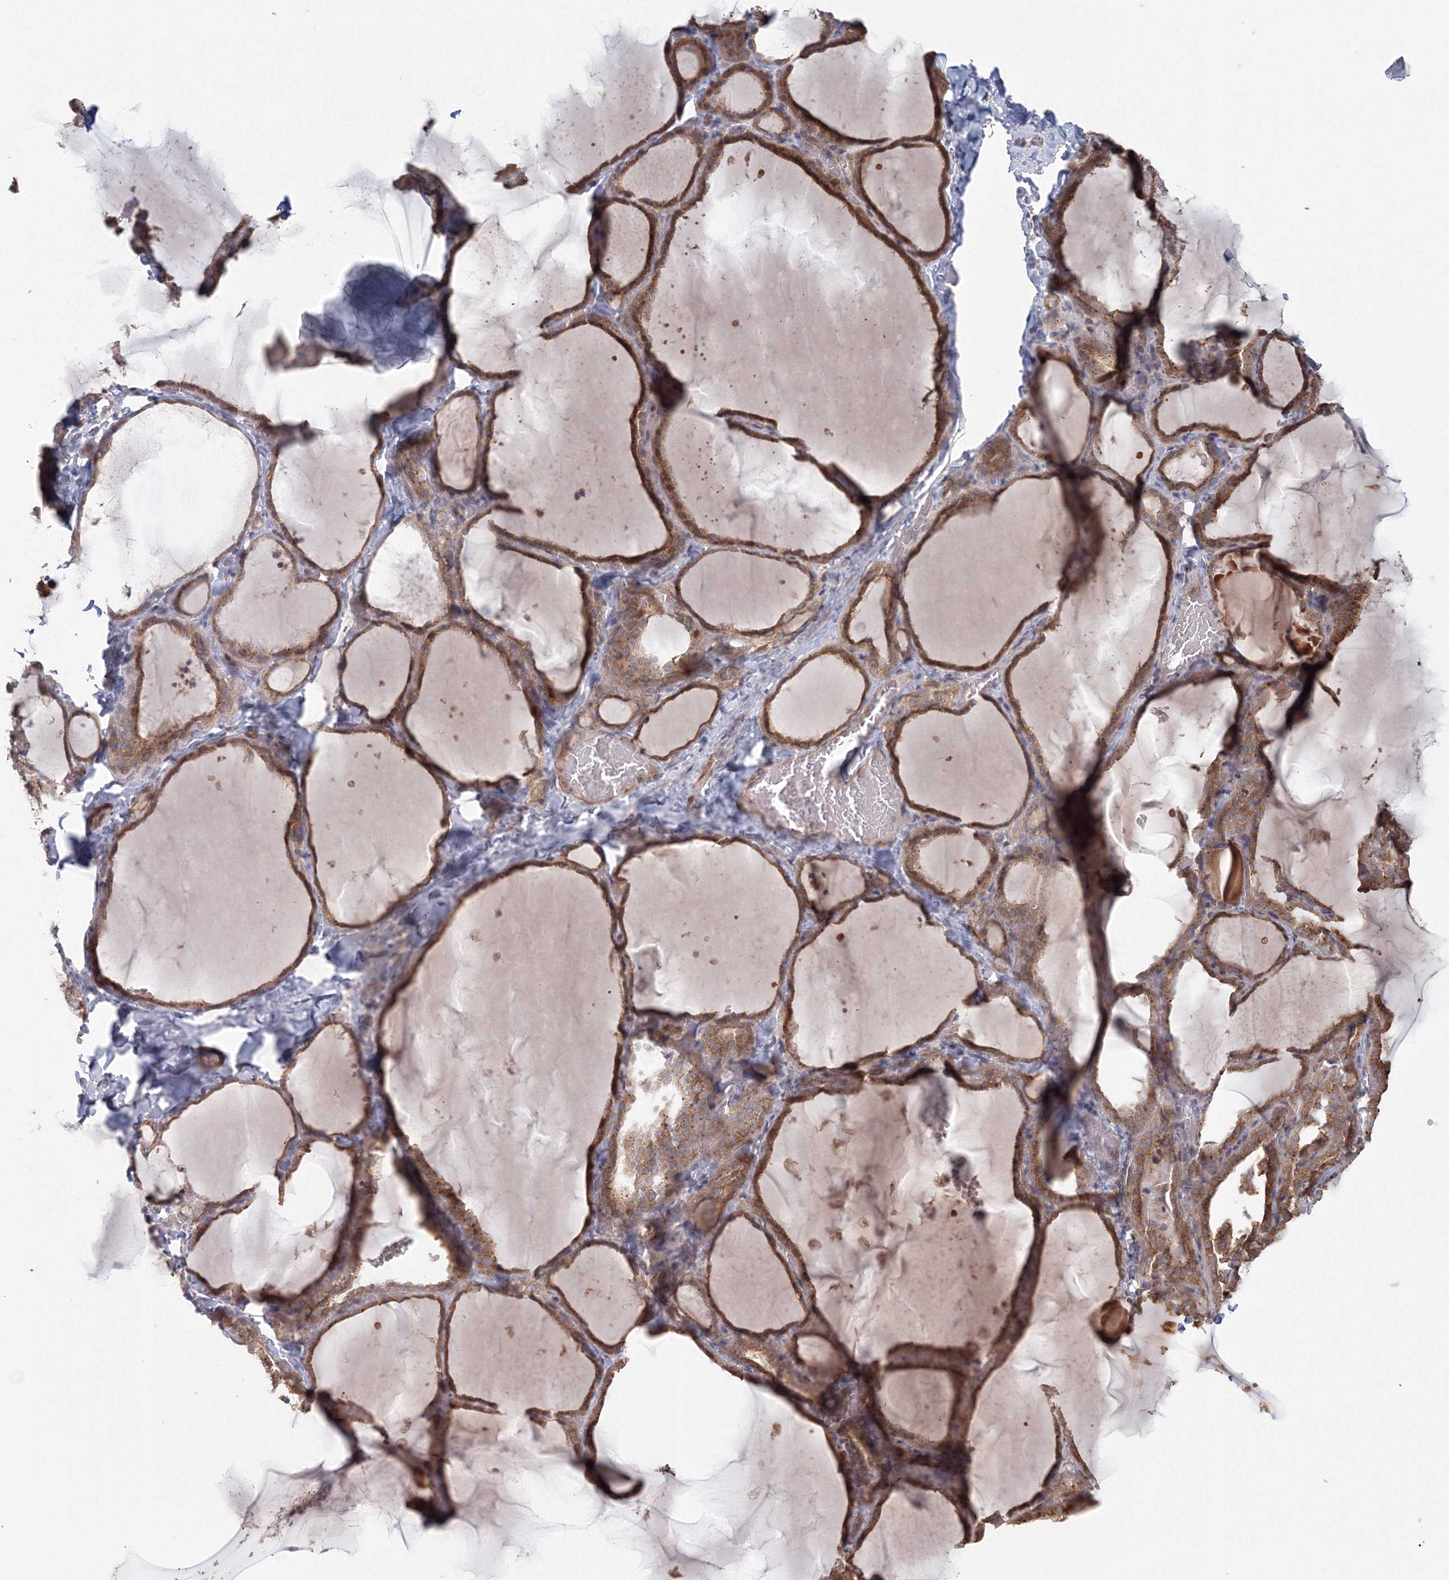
{"staining": {"intensity": "moderate", "quantity": ">75%", "location": "cytoplasmic/membranous"}, "tissue": "thyroid gland", "cell_type": "Glandular cells", "image_type": "normal", "snomed": [{"axis": "morphology", "description": "Normal tissue, NOS"}, {"axis": "topography", "description": "Thyroid gland"}], "caption": "Immunohistochemistry (IHC) micrograph of benign human thyroid gland stained for a protein (brown), which exhibits medium levels of moderate cytoplasmic/membranous expression in approximately >75% of glandular cells.", "gene": "TACC2", "patient": {"sex": "female", "age": 22}}